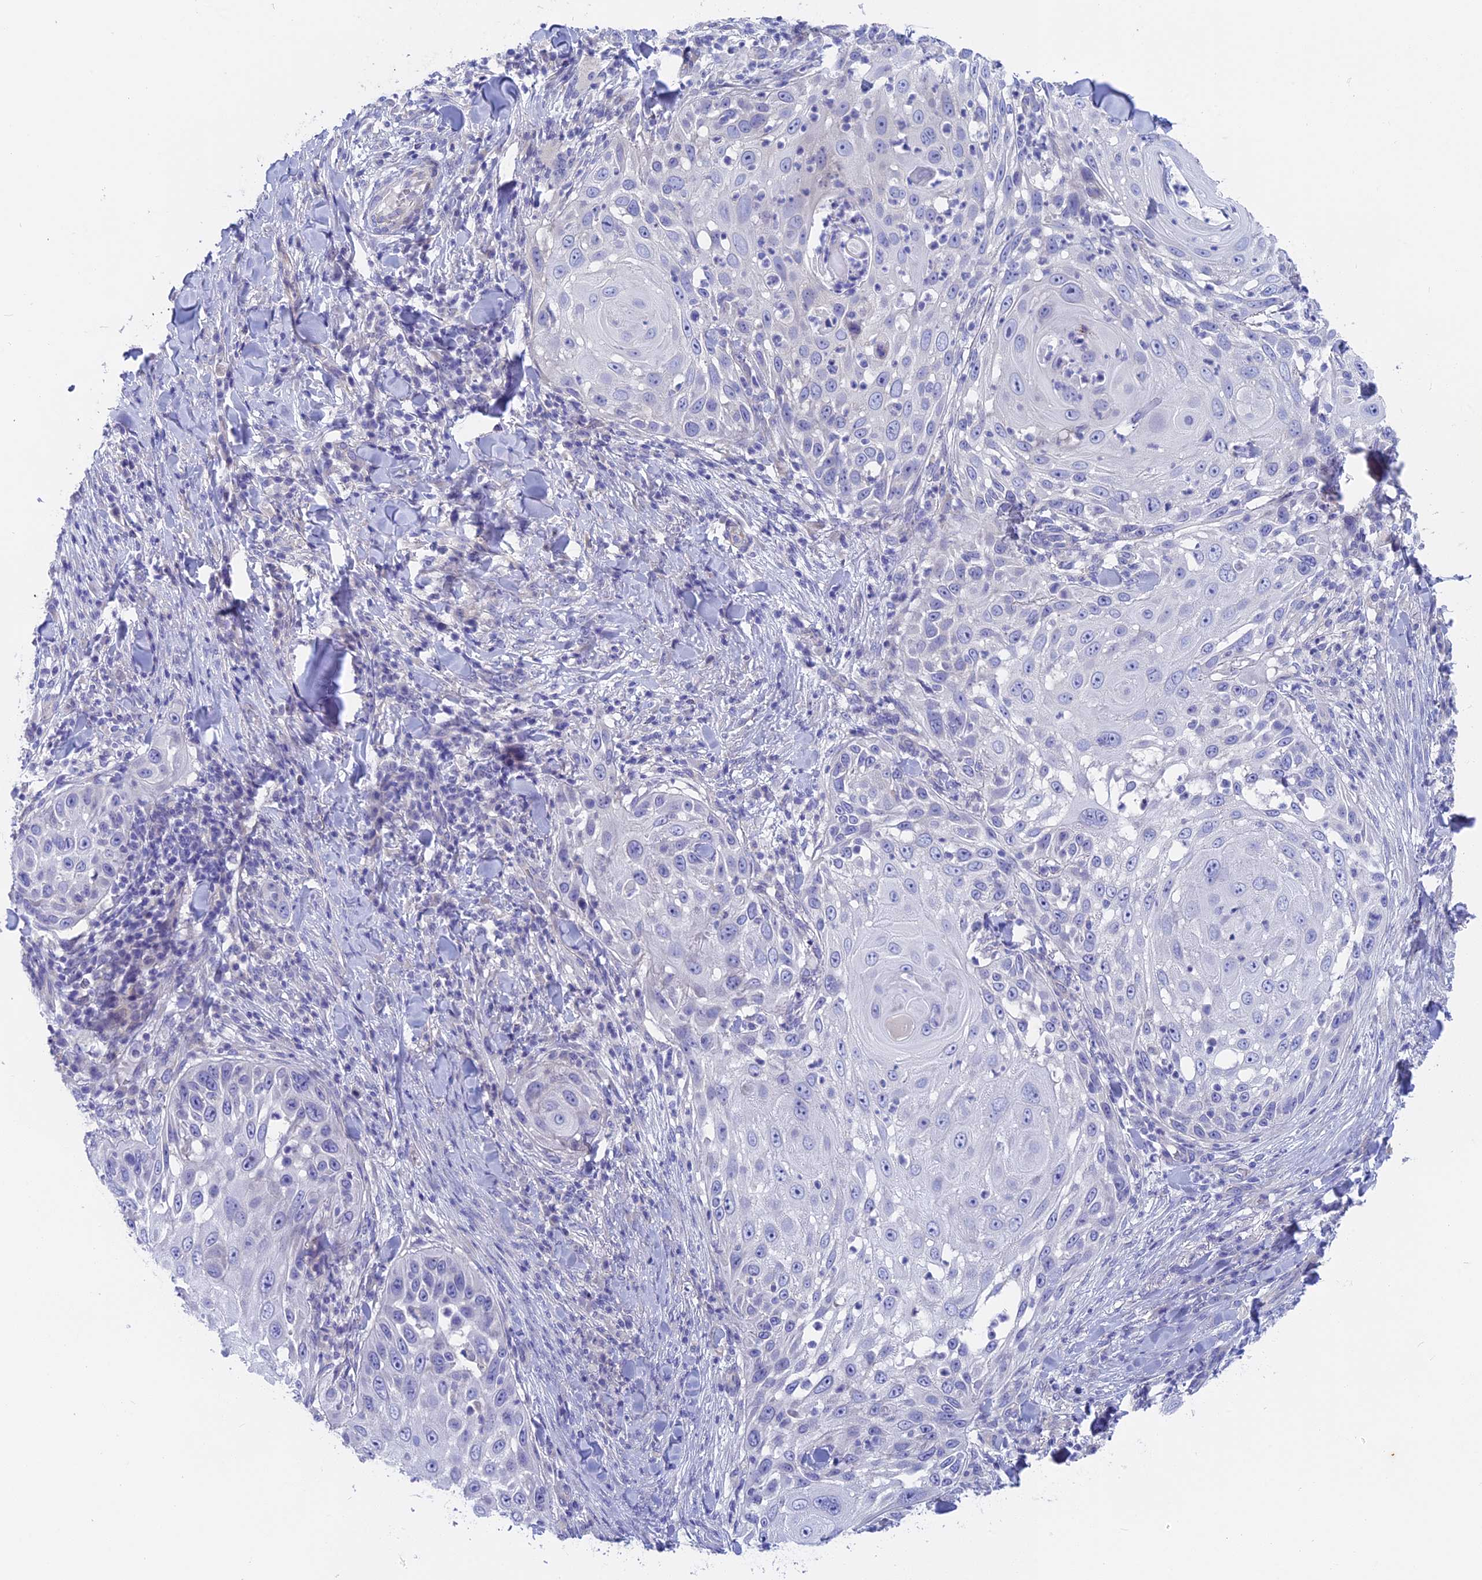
{"staining": {"intensity": "negative", "quantity": "none", "location": "none"}, "tissue": "skin cancer", "cell_type": "Tumor cells", "image_type": "cancer", "snomed": [{"axis": "morphology", "description": "Squamous cell carcinoma, NOS"}, {"axis": "topography", "description": "Skin"}], "caption": "Immunohistochemical staining of human skin squamous cell carcinoma reveals no significant positivity in tumor cells. The staining was performed using DAB to visualize the protein expression in brown, while the nuclei were stained in blue with hematoxylin (Magnification: 20x).", "gene": "GLB1L", "patient": {"sex": "female", "age": 44}}